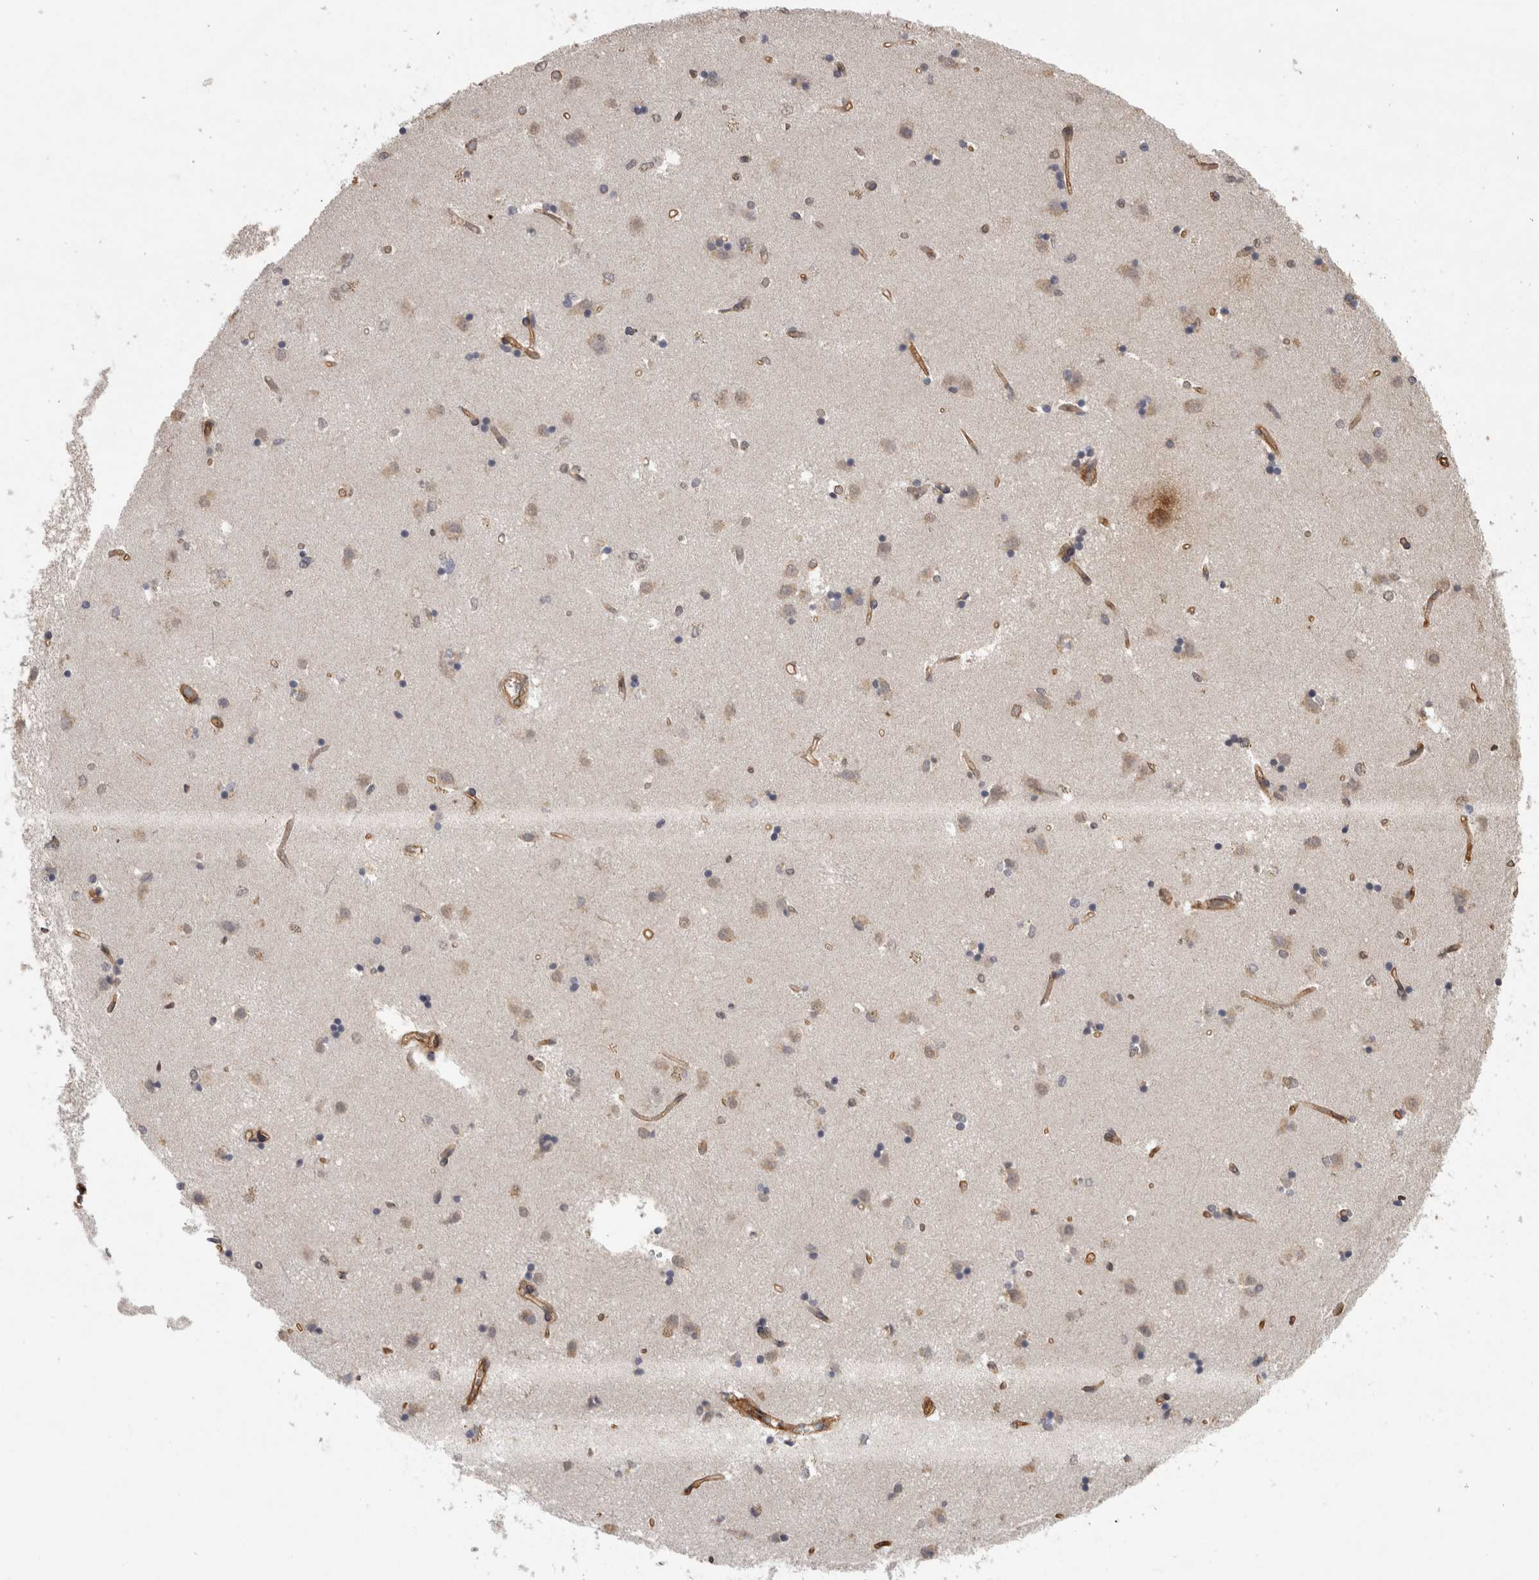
{"staining": {"intensity": "weak", "quantity": "<25%", "location": "cytoplasmic/membranous"}, "tissue": "caudate", "cell_type": "Glial cells", "image_type": "normal", "snomed": [{"axis": "morphology", "description": "Normal tissue, NOS"}, {"axis": "topography", "description": "Lateral ventricle wall"}], "caption": "Immunohistochemical staining of benign caudate displays no significant positivity in glial cells. The staining was performed using DAB (3,3'-diaminobenzidine) to visualize the protein expression in brown, while the nuclei were stained in blue with hematoxylin (Magnification: 20x).", "gene": "RECK", "patient": {"sex": "male", "age": 45}}